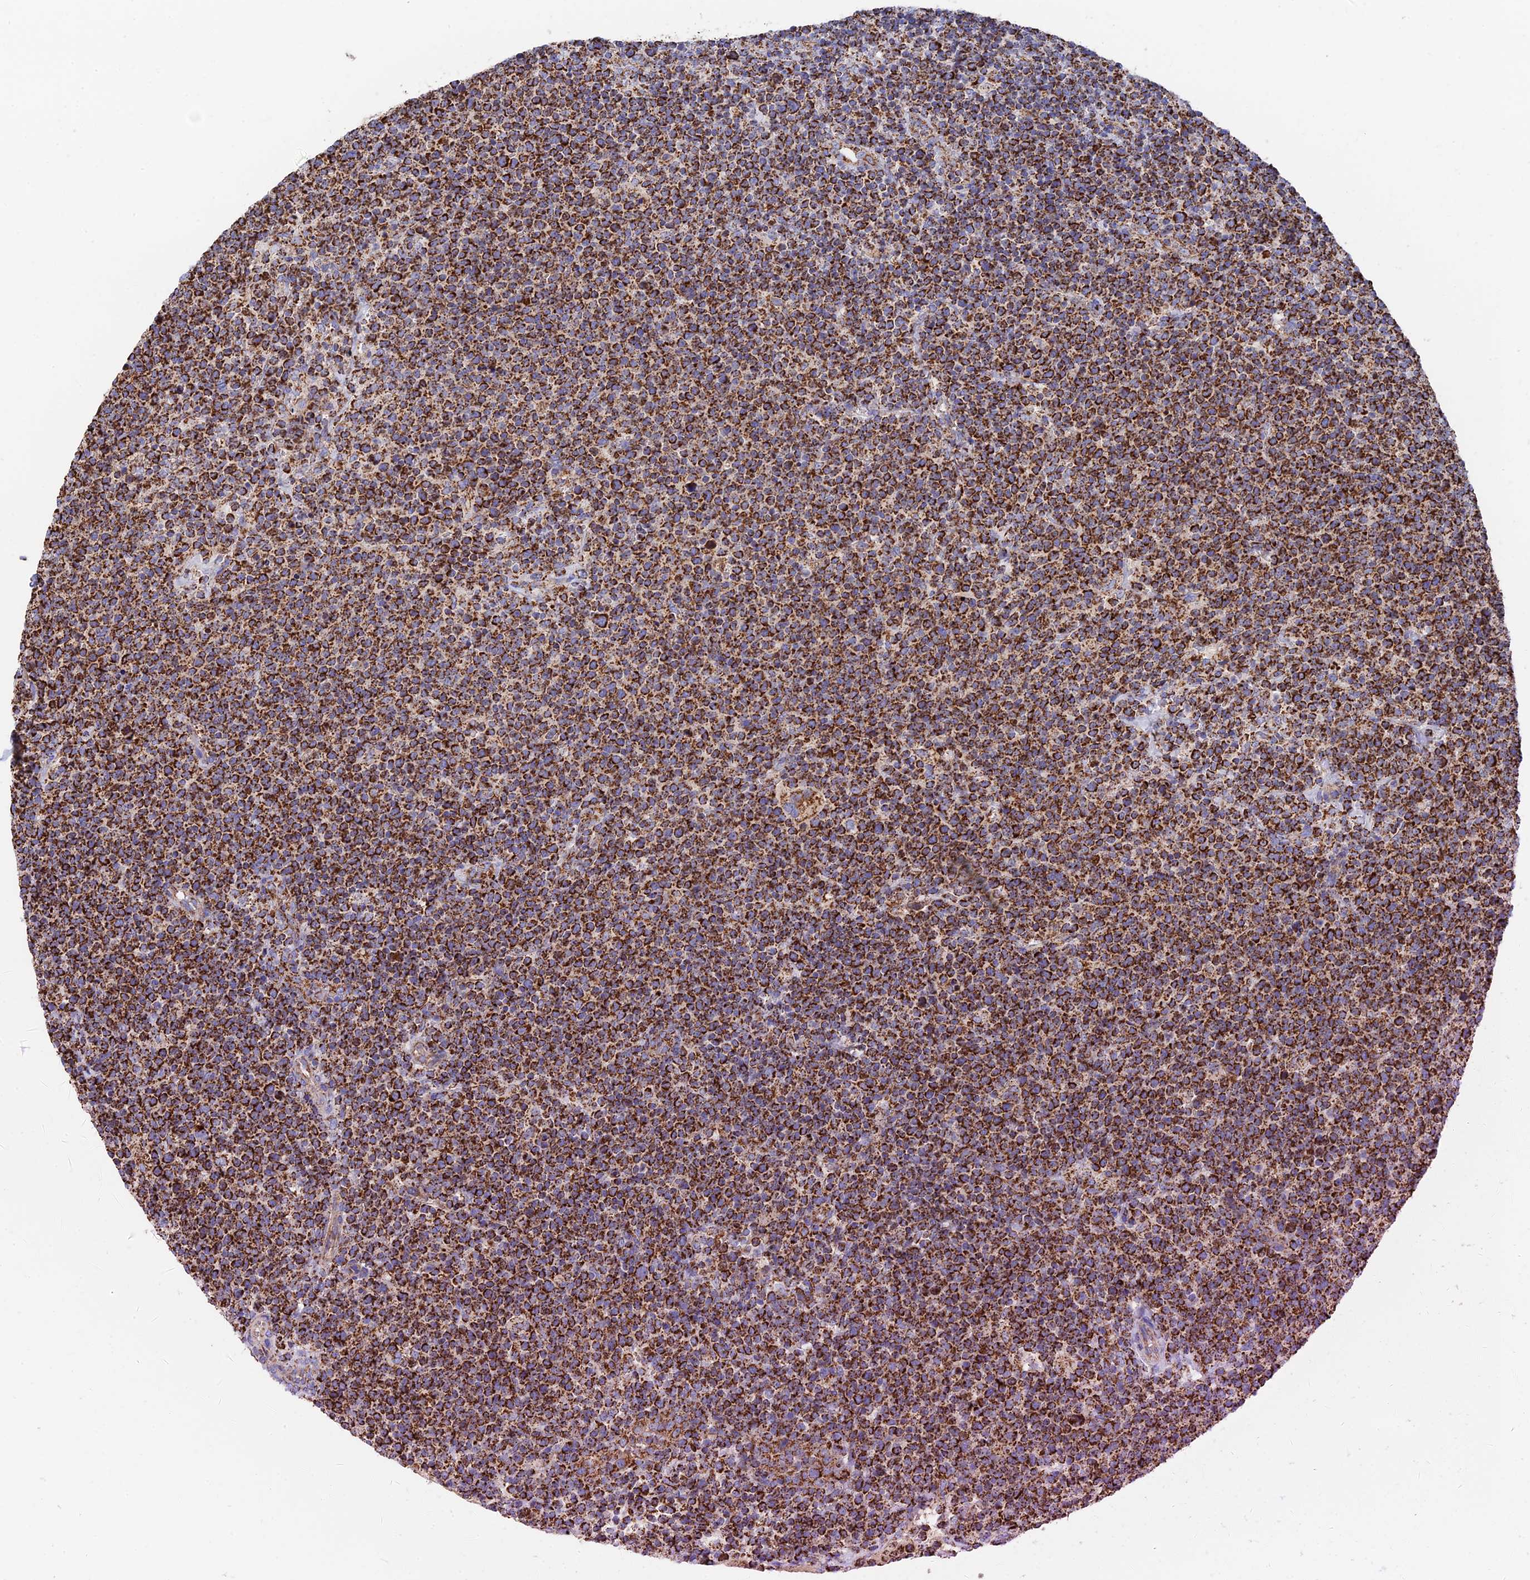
{"staining": {"intensity": "strong", "quantity": ">75%", "location": "cytoplasmic/membranous"}, "tissue": "lymphoma", "cell_type": "Tumor cells", "image_type": "cancer", "snomed": [{"axis": "morphology", "description": "Malignant lymphoma, non-Hodgkin's type, High grade"}, {"axis": "topography", "description": "Lymph node"}], "caption": "Immunohistochemical staining of high-grade malignant lymphoma, non-Hodgkin's type exhibits high levels of strong cytoplasmic/membranous protein staining in approximately >75% of tumor cells.", "gene": "HAUS8", "patient": {"sex": "male", "age": 61}}